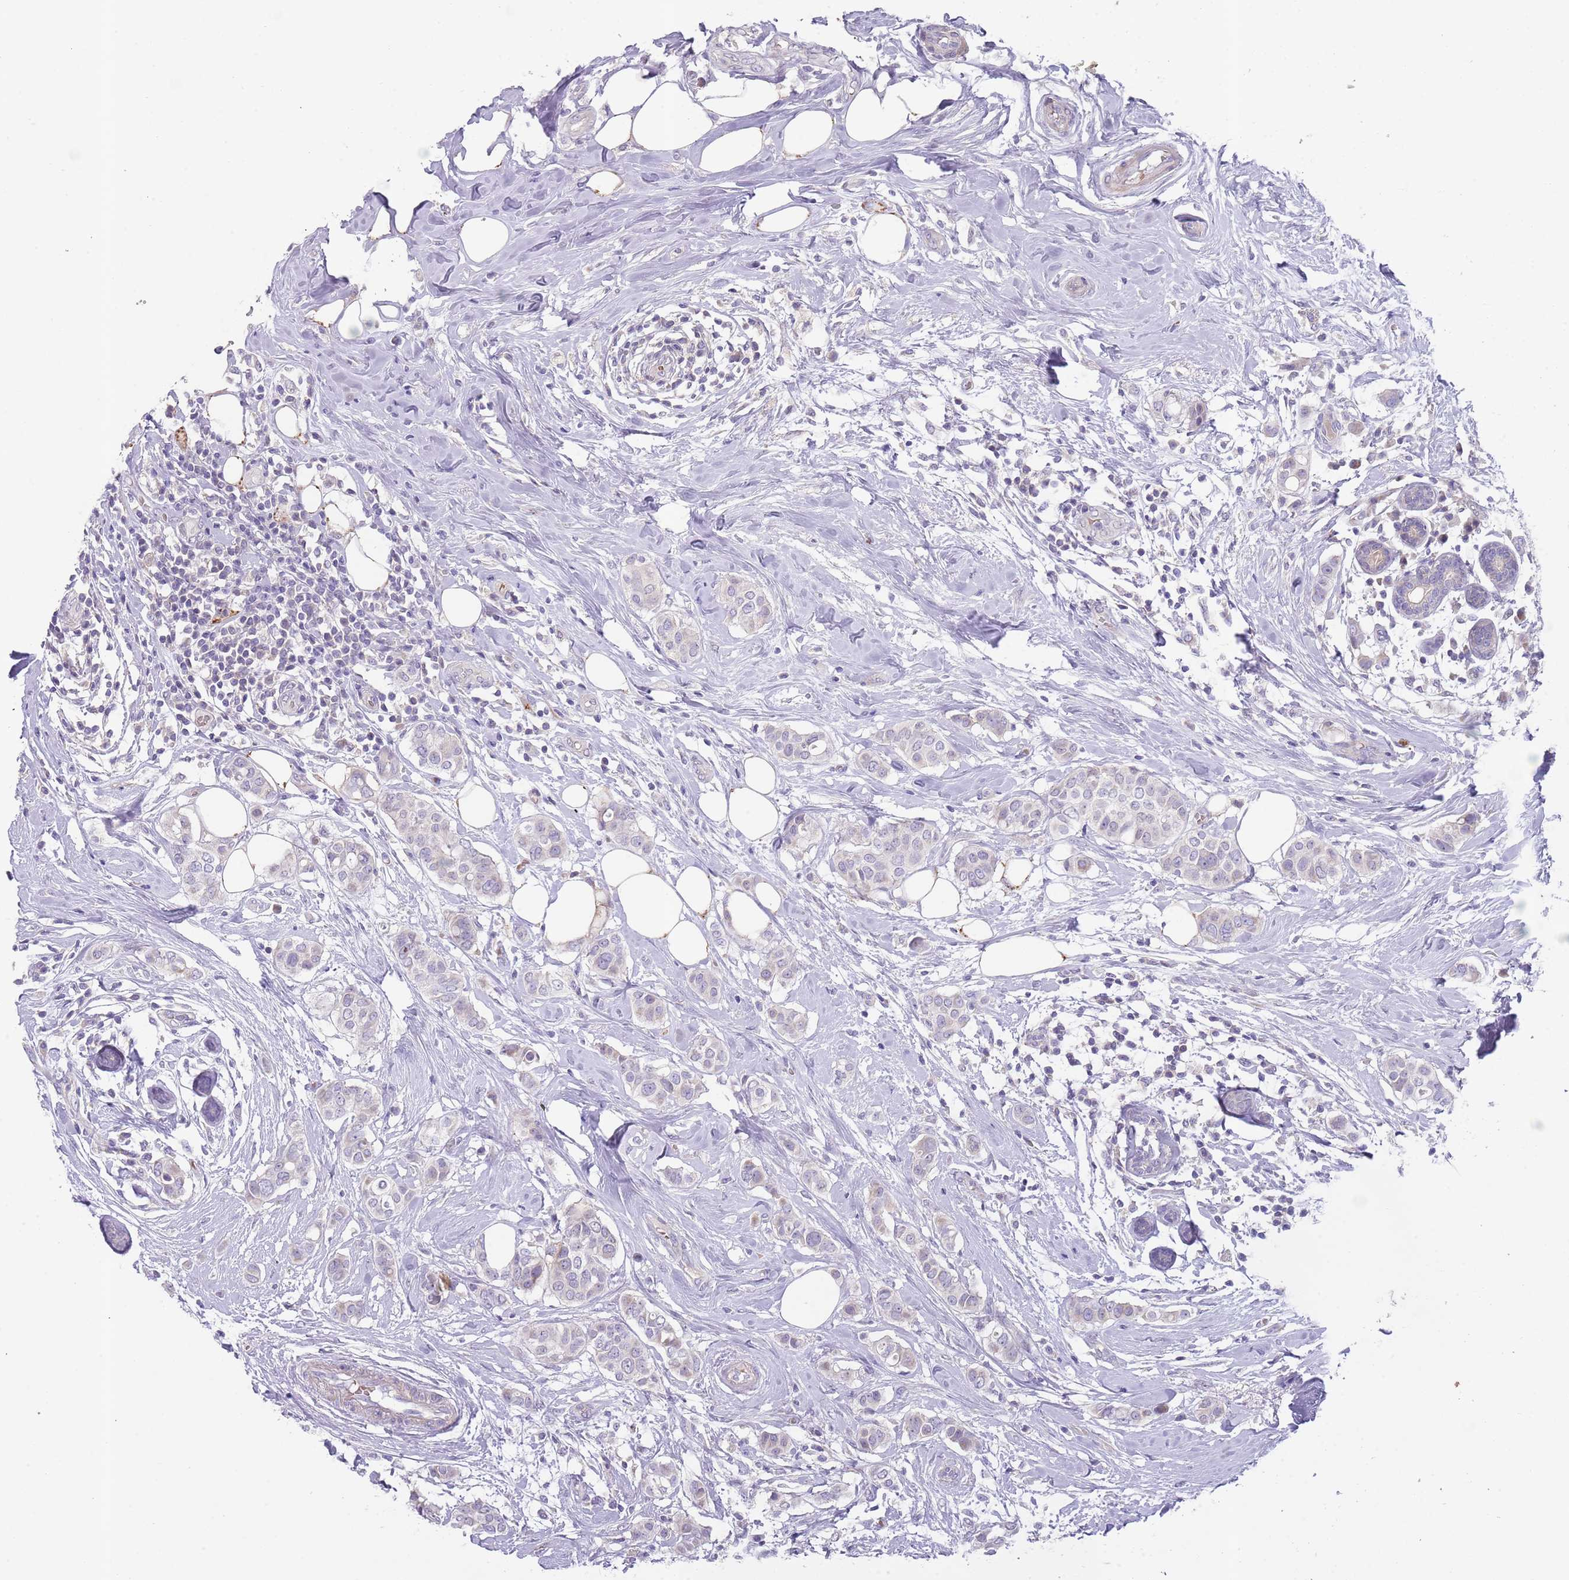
{"staining": {"intensity": "negative", "quantity": "none", "location": "none"}, "tissue": "breast cancer", "cell_type": "Tumor cells", "image_type": "cancer", "snomed": [{"axis": "morphology", "description": "Lobular carcinoma"}, {"axis": "topography", "description": "Breast"}], "caption": "Immunohistochemistry (IHC) micrograph of neoplastic tissue: breast lobular carcinoma stained with DAB shows no significant protein positivity in tumor cells.", "gene": "PRAC1", "patient": {"sex": "female", "age": 51}}